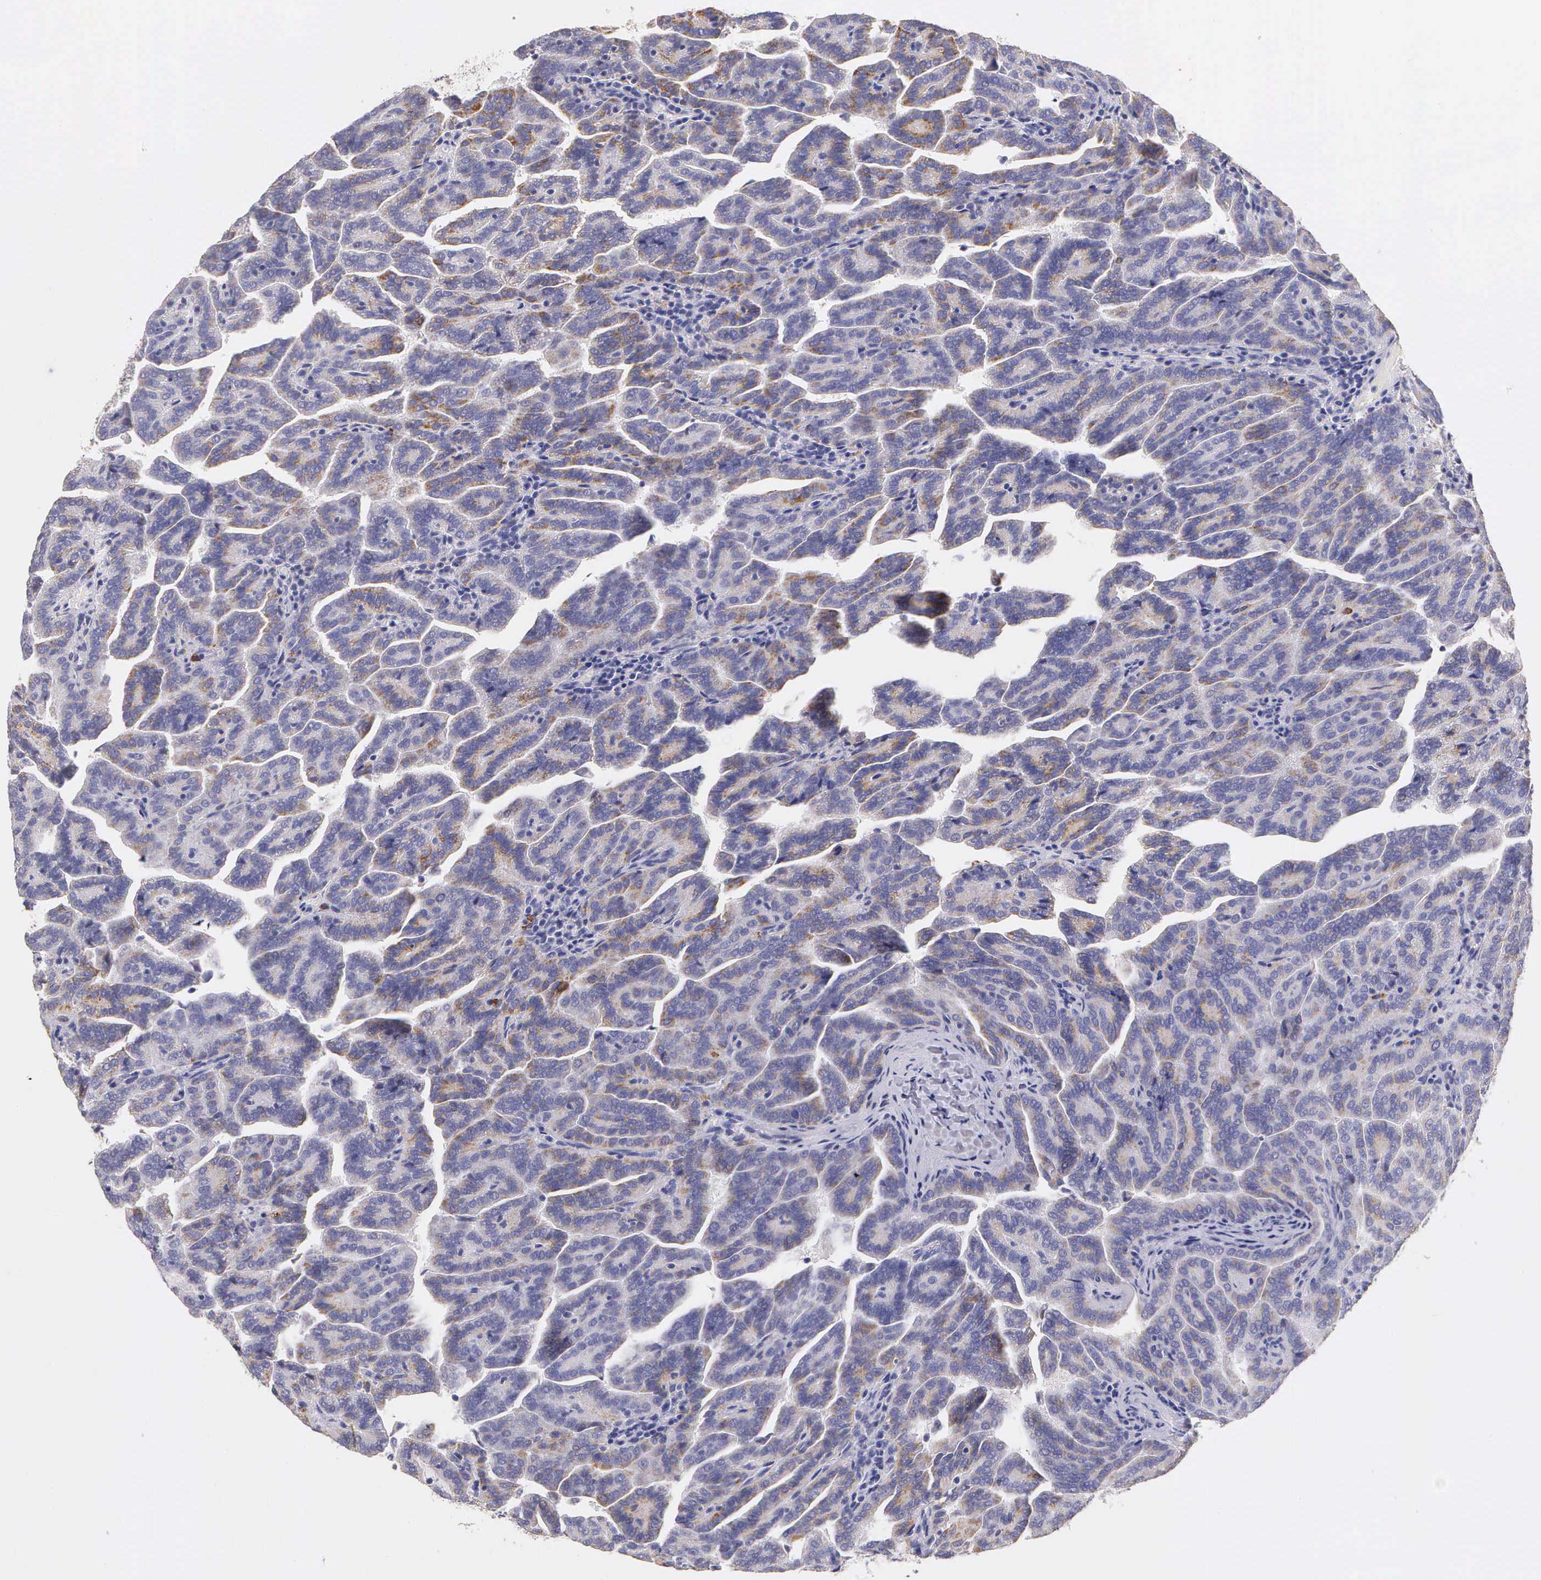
{"staining": {"intensity": "weak", "quantity": "<25%", "location": "cytoplasmic/membranous"}, "tissue": "renal cancer", "cell_type": "Tumor cells", "image_type": "cancer", "snomed": [{"axis": "morphology", "description": "Adenocarcinoma, NOS"}, {"axis": "topography", "description": "Kidney"}], "caption": "The micrograph displays no staining of tumor cells in renal cancer (adenocarcinoma). (DAB IHC visualized using brightfield microscopy, high magnification).", "gene": "ESR1", "patient": {"sex": "male", "age": 61}}